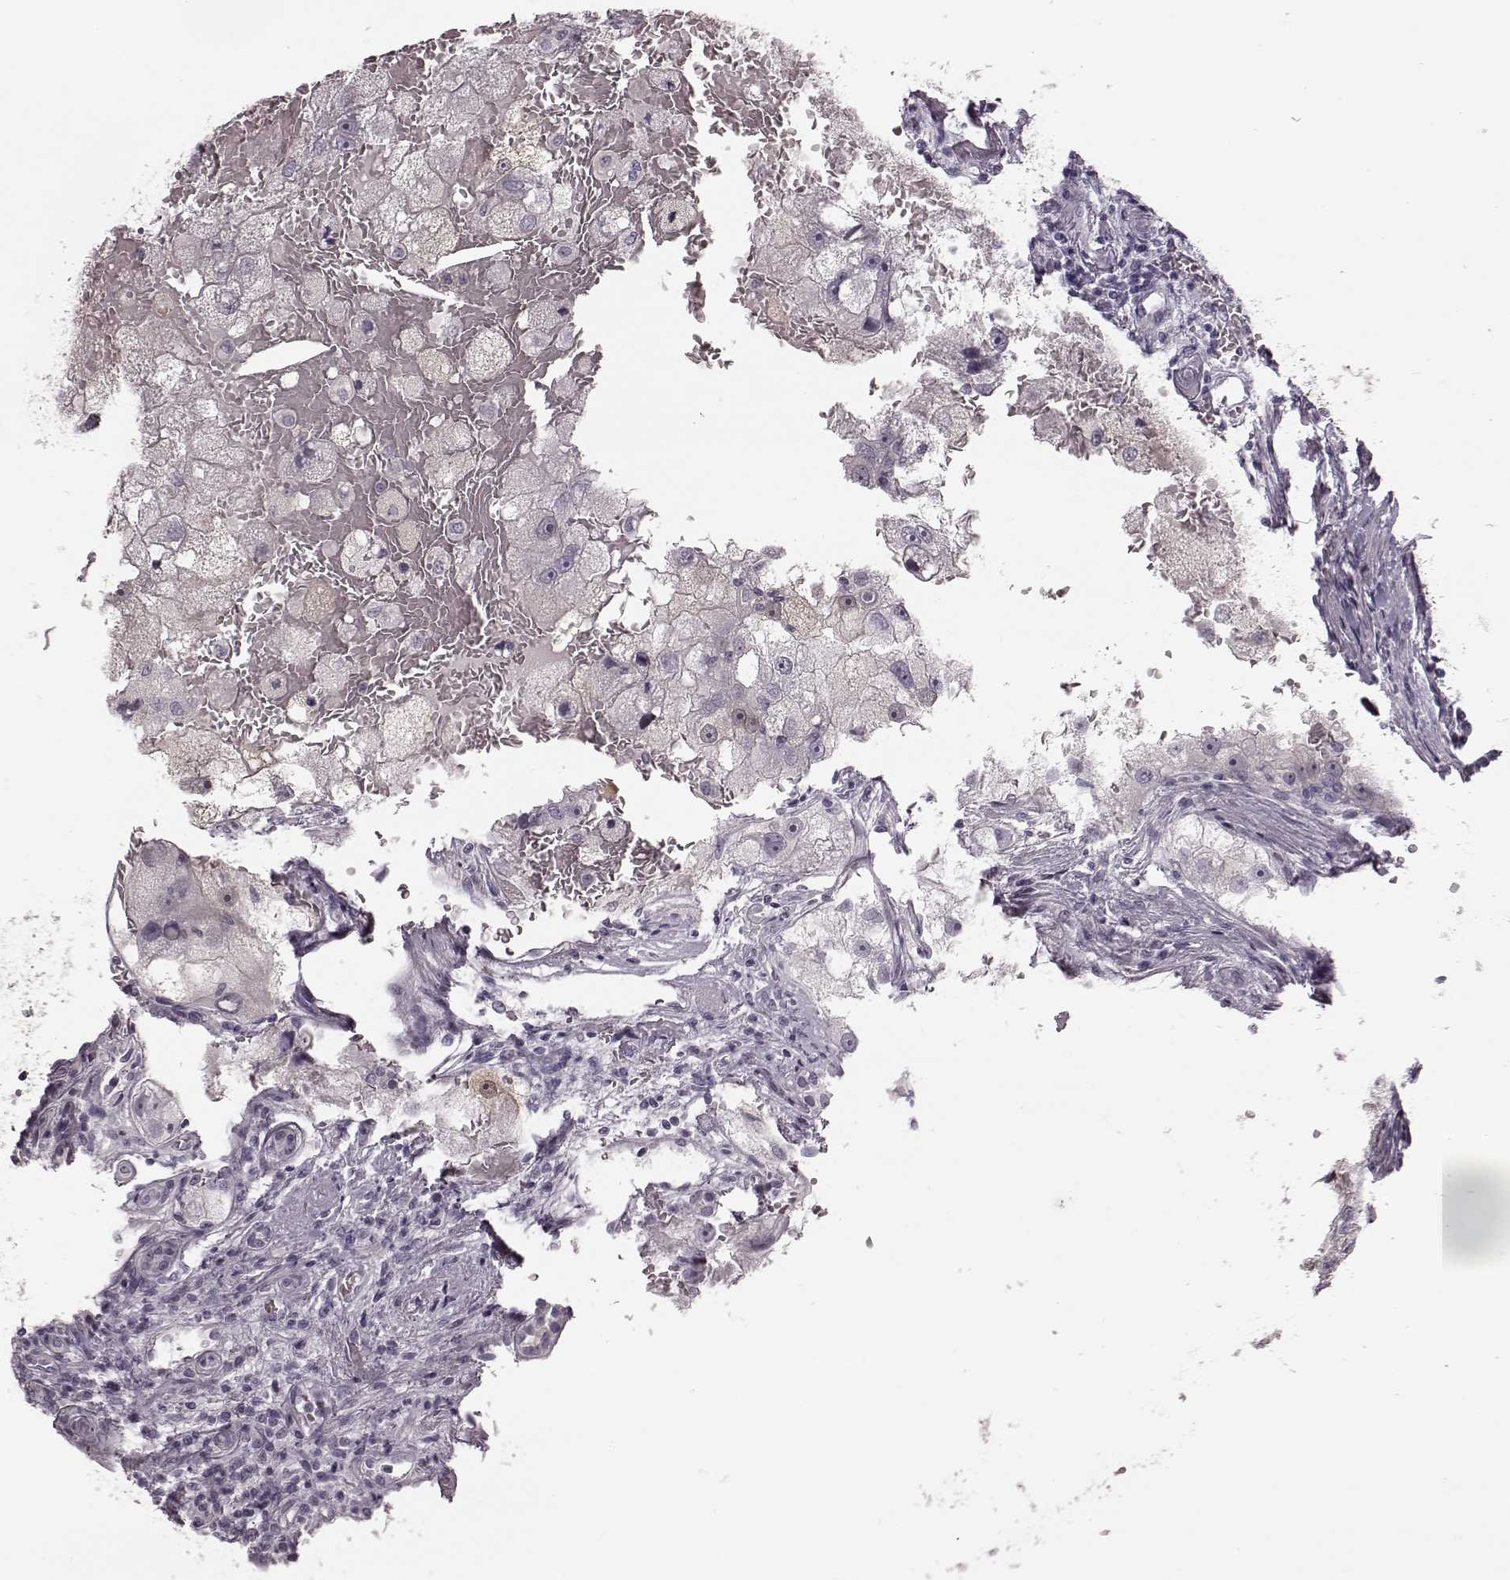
{"staining": {"intensity": "negative", "quantity": "none", "location": "none"}, "tissue": "renal cancer", "cell_type": "Tumor cells", "image_type": "cancer", "snomed": [{"axis": "morphology", "description": "Adenocarcinoma, NOS"}, {"axis": "topography", "description": "Kidney"}], "caption": "An image of renal cancer (adenocarcinoma) stained for a protein shows no brown staining in tumor cells. The staining was performed using DAB to visualize the protein expression in brown, while the nuclei were stained in blue with hematoxylin (Magnification: 20x).", "gene": "ZNF433", "patient": {"sex": "male", "age": 63}}